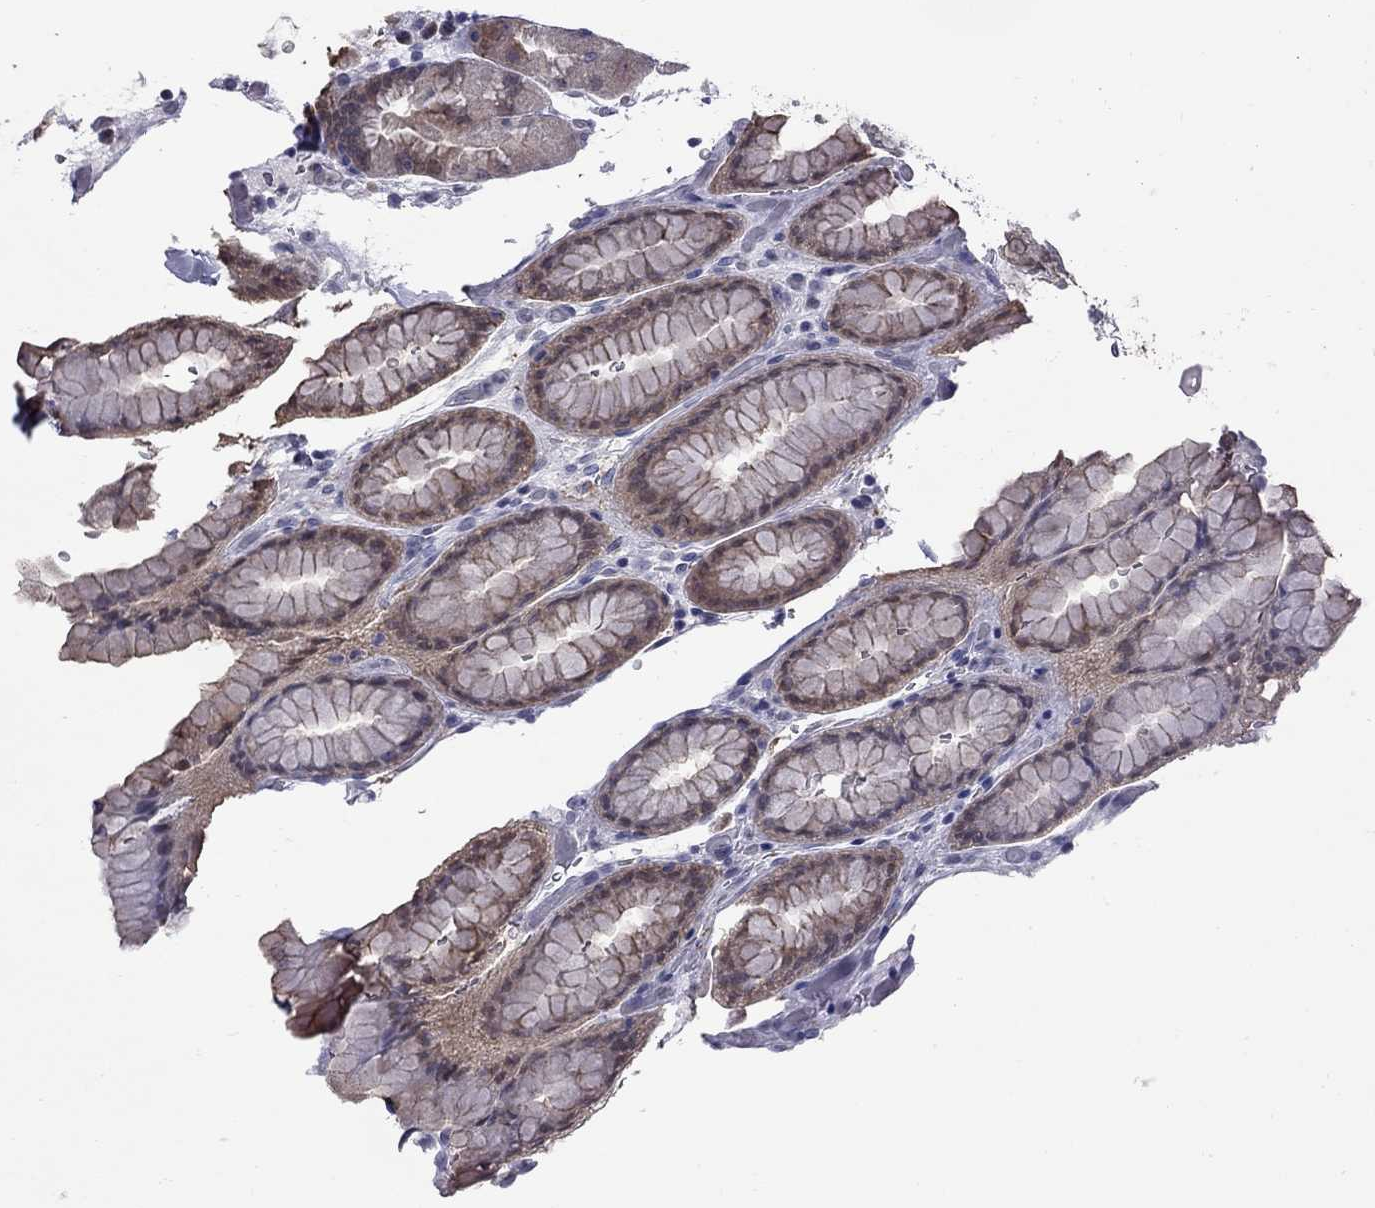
{"staining": {"intensity": "strong", "quantity": "<25%", "location": "cytoplasmic/membranous"}, "tissue": "stomach", "cell_type": "Glandular cells", "image_type": "normal", "snomed": [{"axis": "morphology", "description": "Normal tissue, NOS"}, {"axis": "topography", "description": "Stomach, upper"}, {"axis": "topography", "description": "Stomach"}, {"axis": "topography", "description": "Stomach, lower"}], "caption": "This is an image of IHC staining of benign stomach, which shows strong staining in the cytoplasmic/membranous of glandular cells.", "gene": "NRARP", "patient": {"sex": "male", "age": 62}}